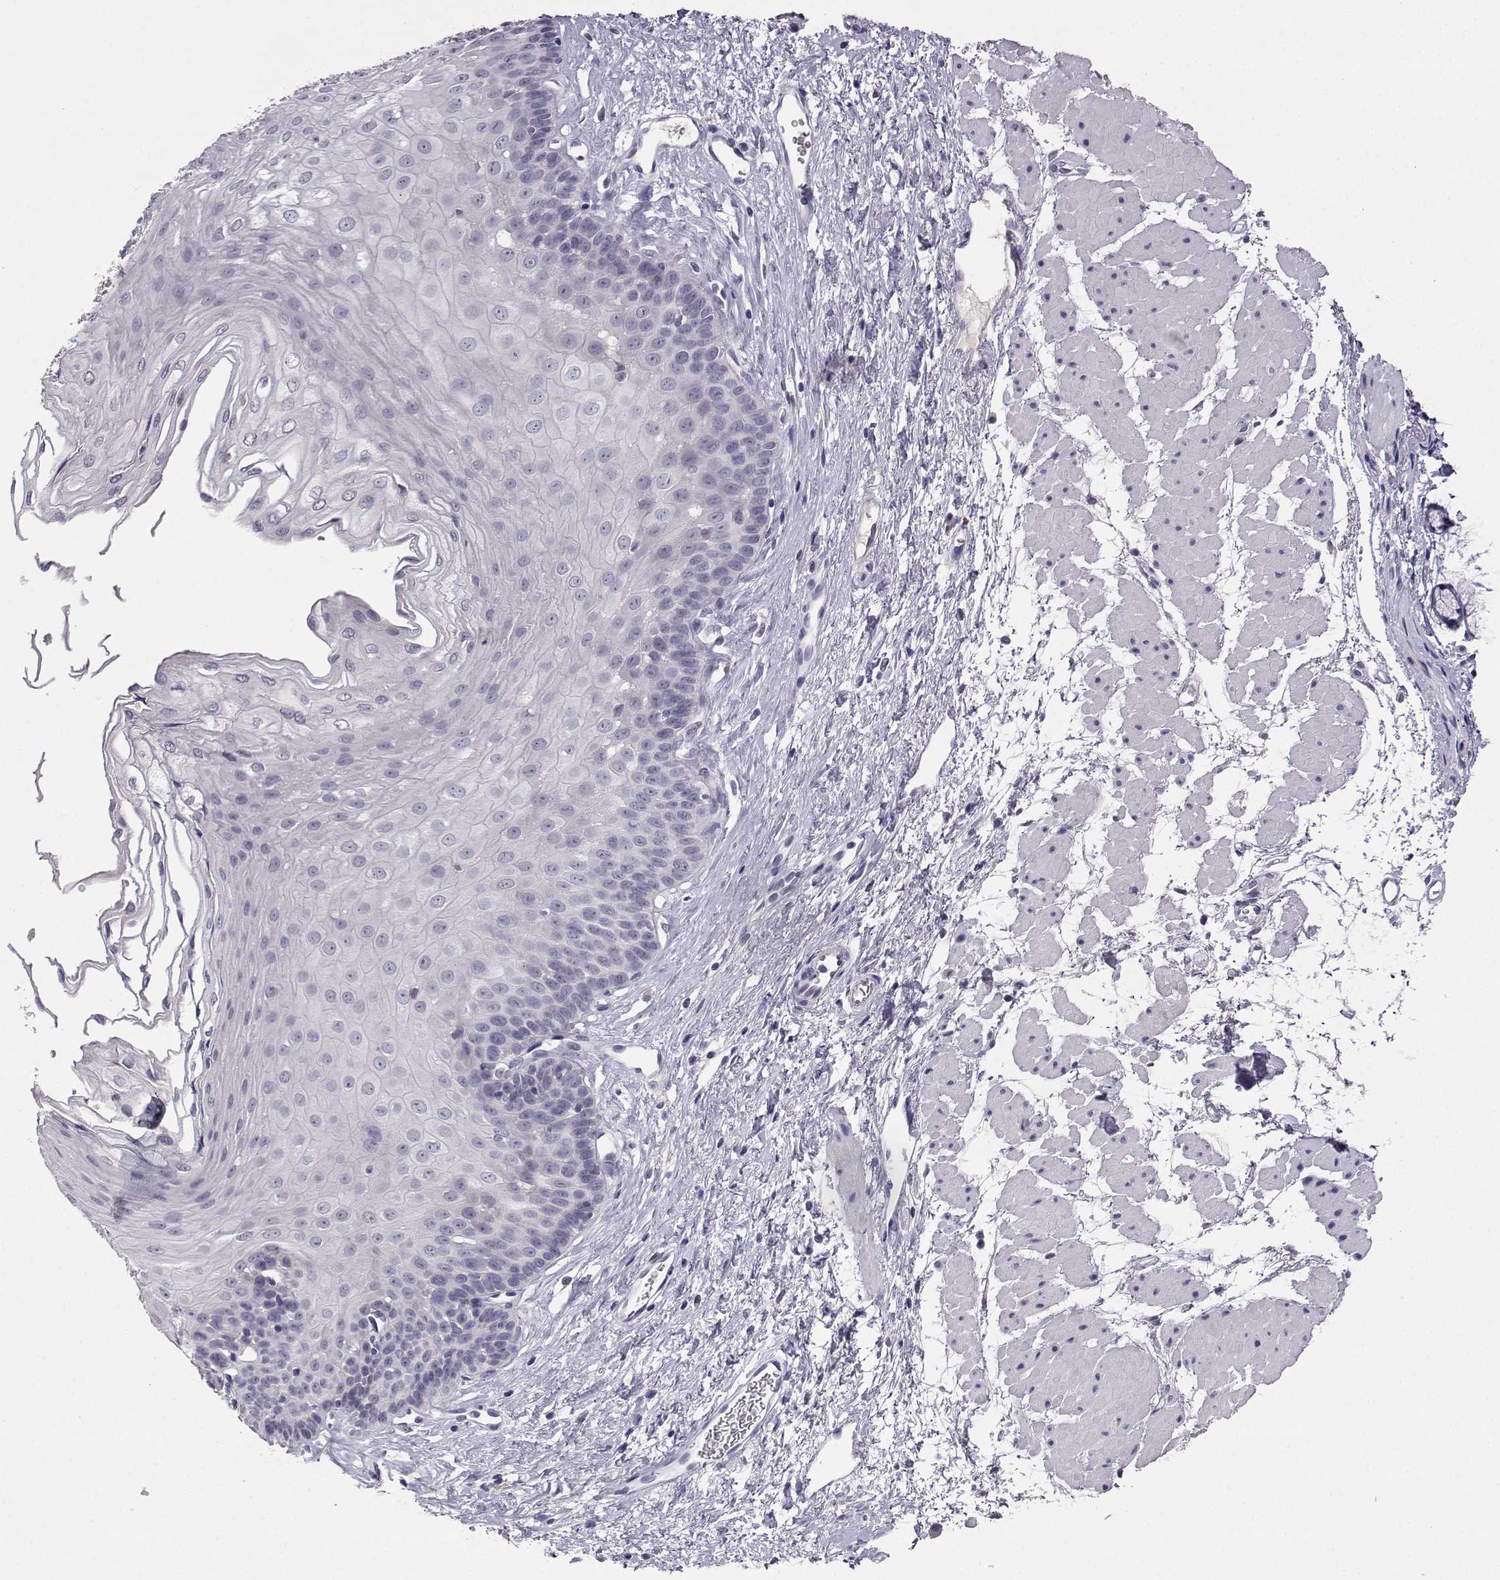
{"staining": {"intensity": "negative", "quantity": "none", "location": "none"}, "tissue": "esophagus", "cell_type": "Squamous epithelial cells", "image_type": "normal", "snomed": [{"axis": "morphology", "description": "Normal tissue, NOS"}, {"axis": "topography", "description": "Esophagus"}], "caption": "The immunohistochemistry (IHC) photomicrograph has no significant positivity in squamous epithelial cells of esophagus.", "gene": "AKR1B1", "patient": {"sex": "female", "age": 62}}